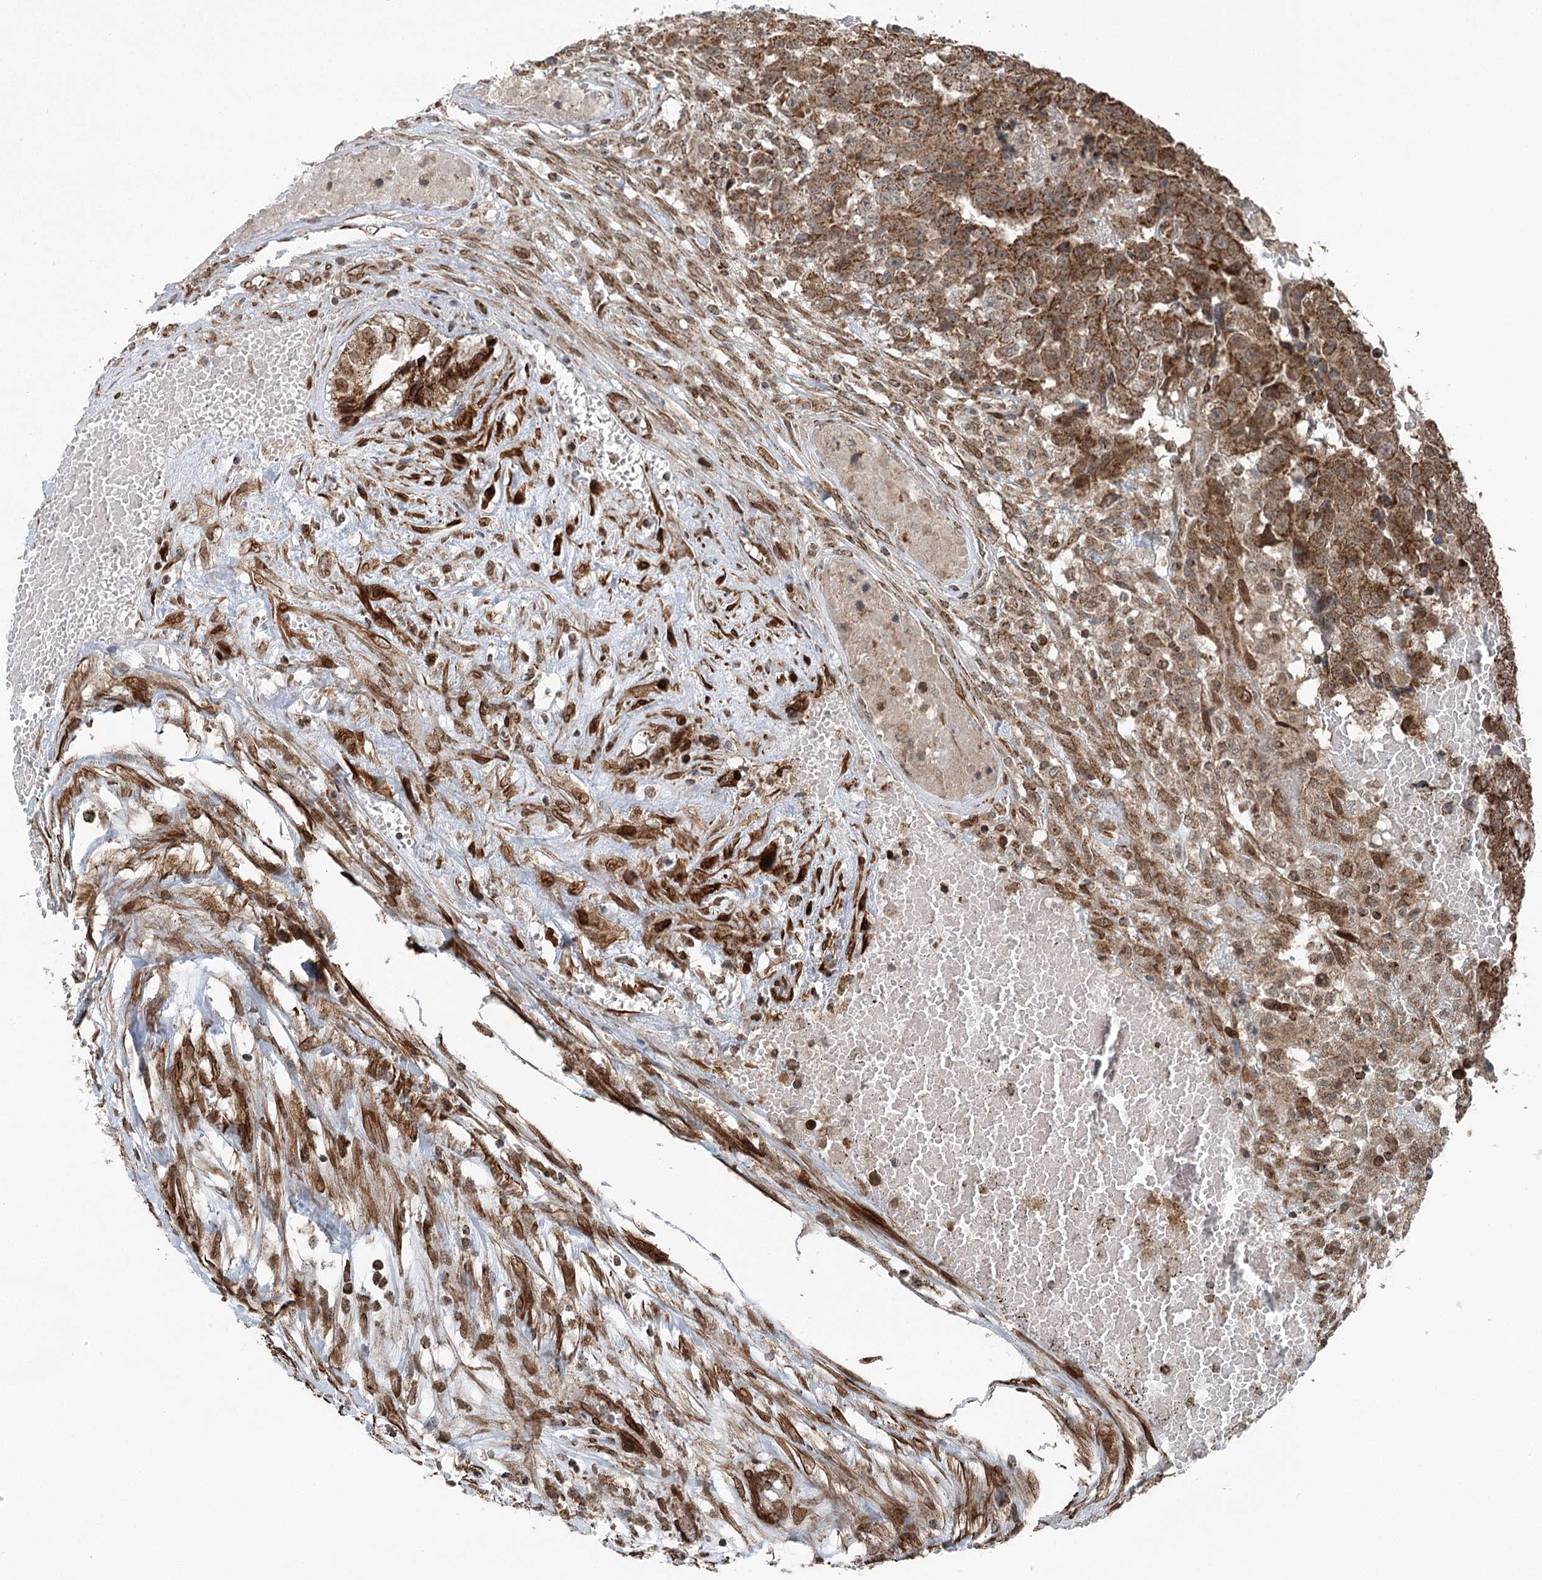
{"staining": {"intensity": "moderate", "quantity": ">75%", "location": "cytoplasmic/membranous"}, "tissue": "testis cancer", "cell_type": "Tumor cells", "image_type": "cancer", "snomed": [{"axis": "morphology", "description": "Carcinoma, Embryonal, NOS"}, {"axis": "topography", "description": "Testis"}], "caption": "A medium amount of moderate cytoplasmic/membranous staining is appreciated in approximately >75% of tumor cells in testis cancer tissue.", "gene": "BCKDHA", "patient": {"sex": "male", "age": 25}}